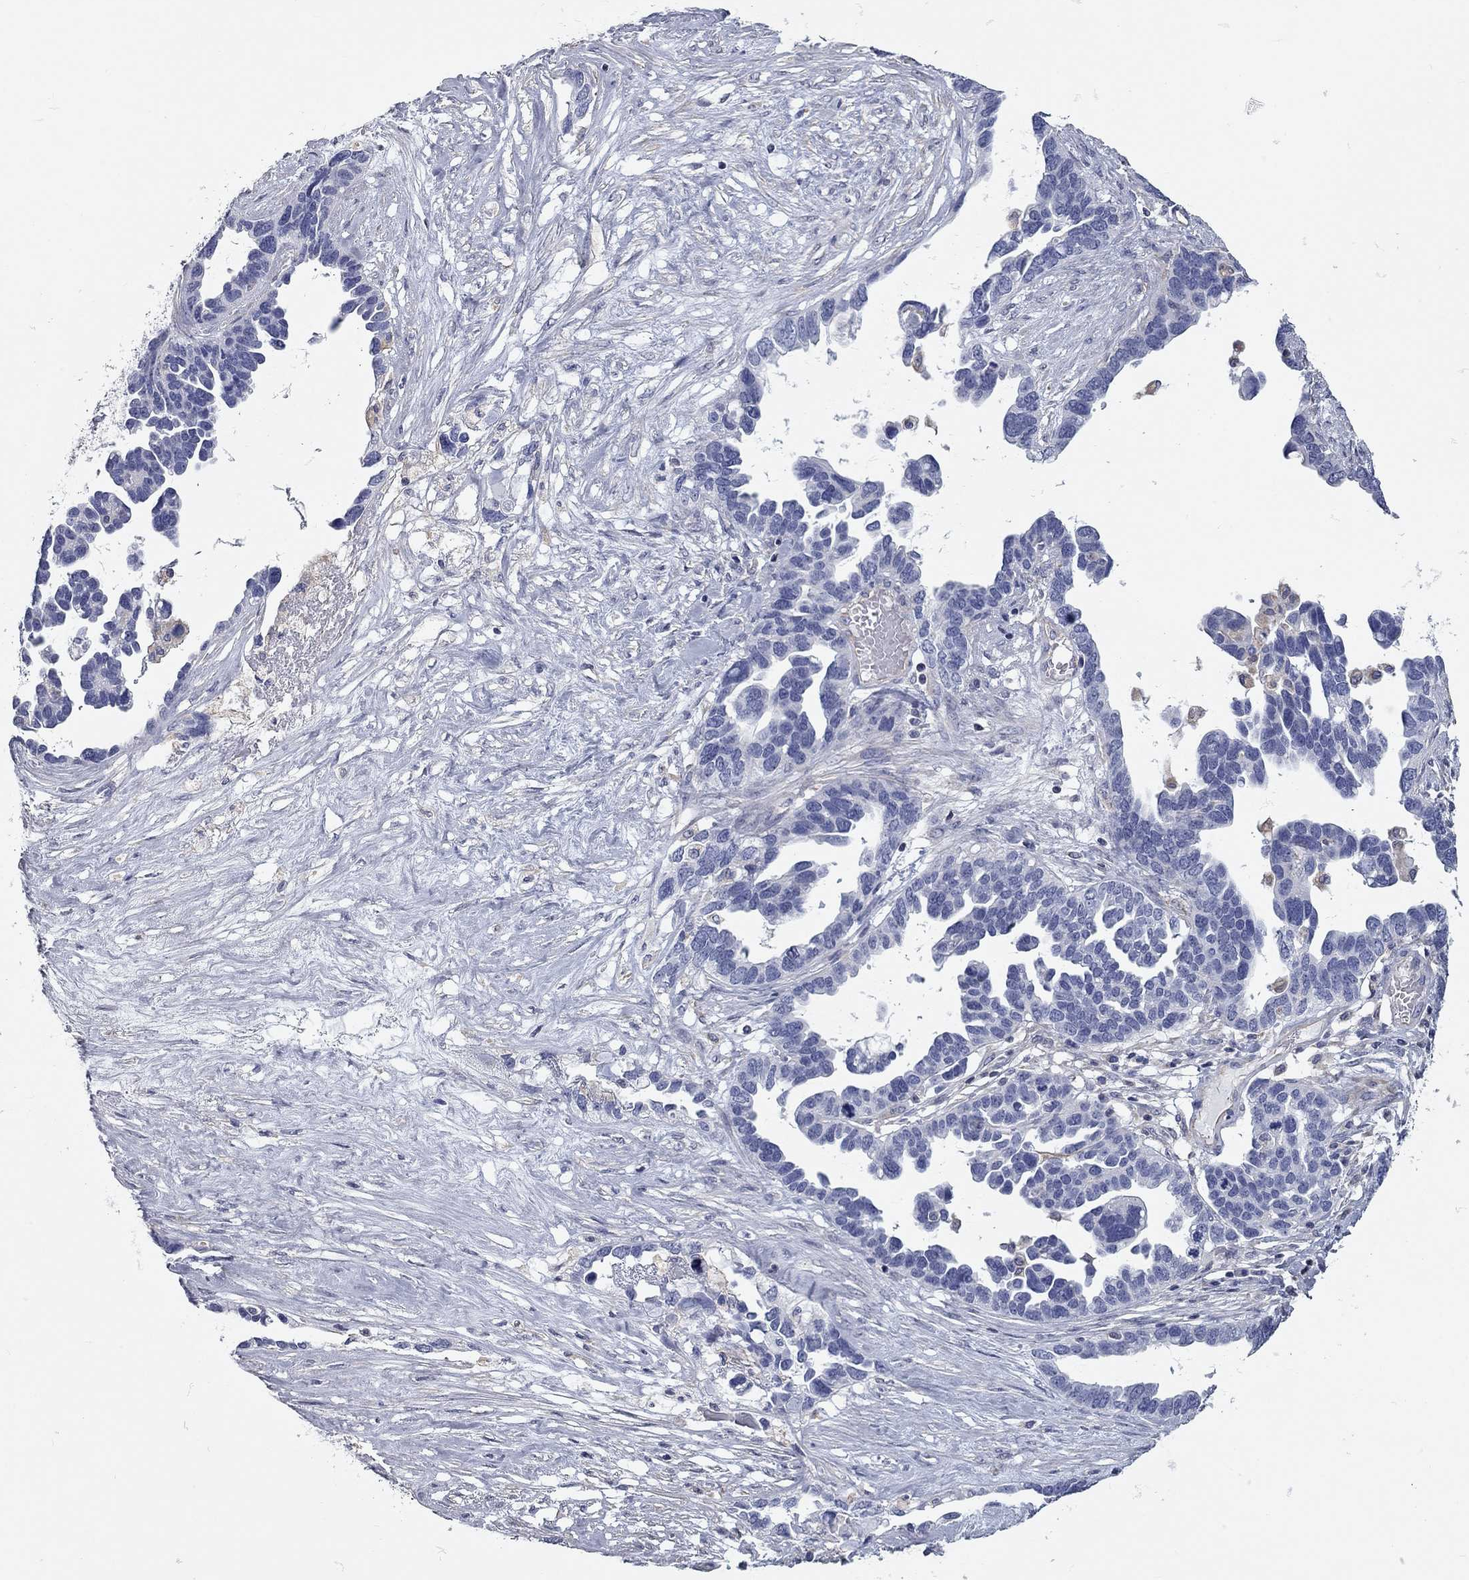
{"staining": {"intensity": "negative", "quantity": "none", "location": "none"}, "tissue": "ovarian cancer", "cell_type": "Tumor cells", "image_type": "cancer", "snomed": [{"axis": "morphology", "description": "Cystadenocarcinoma, serous, NOS"}, {"axis": "topography", "description": "Ovary"}], "caption": "Immunohistochemistry (IHC) of ovarian cancer exhibits no positivity in tumor cells.", "gene": "C10orf90", "patient": {"sex": "female", "age": 54}}